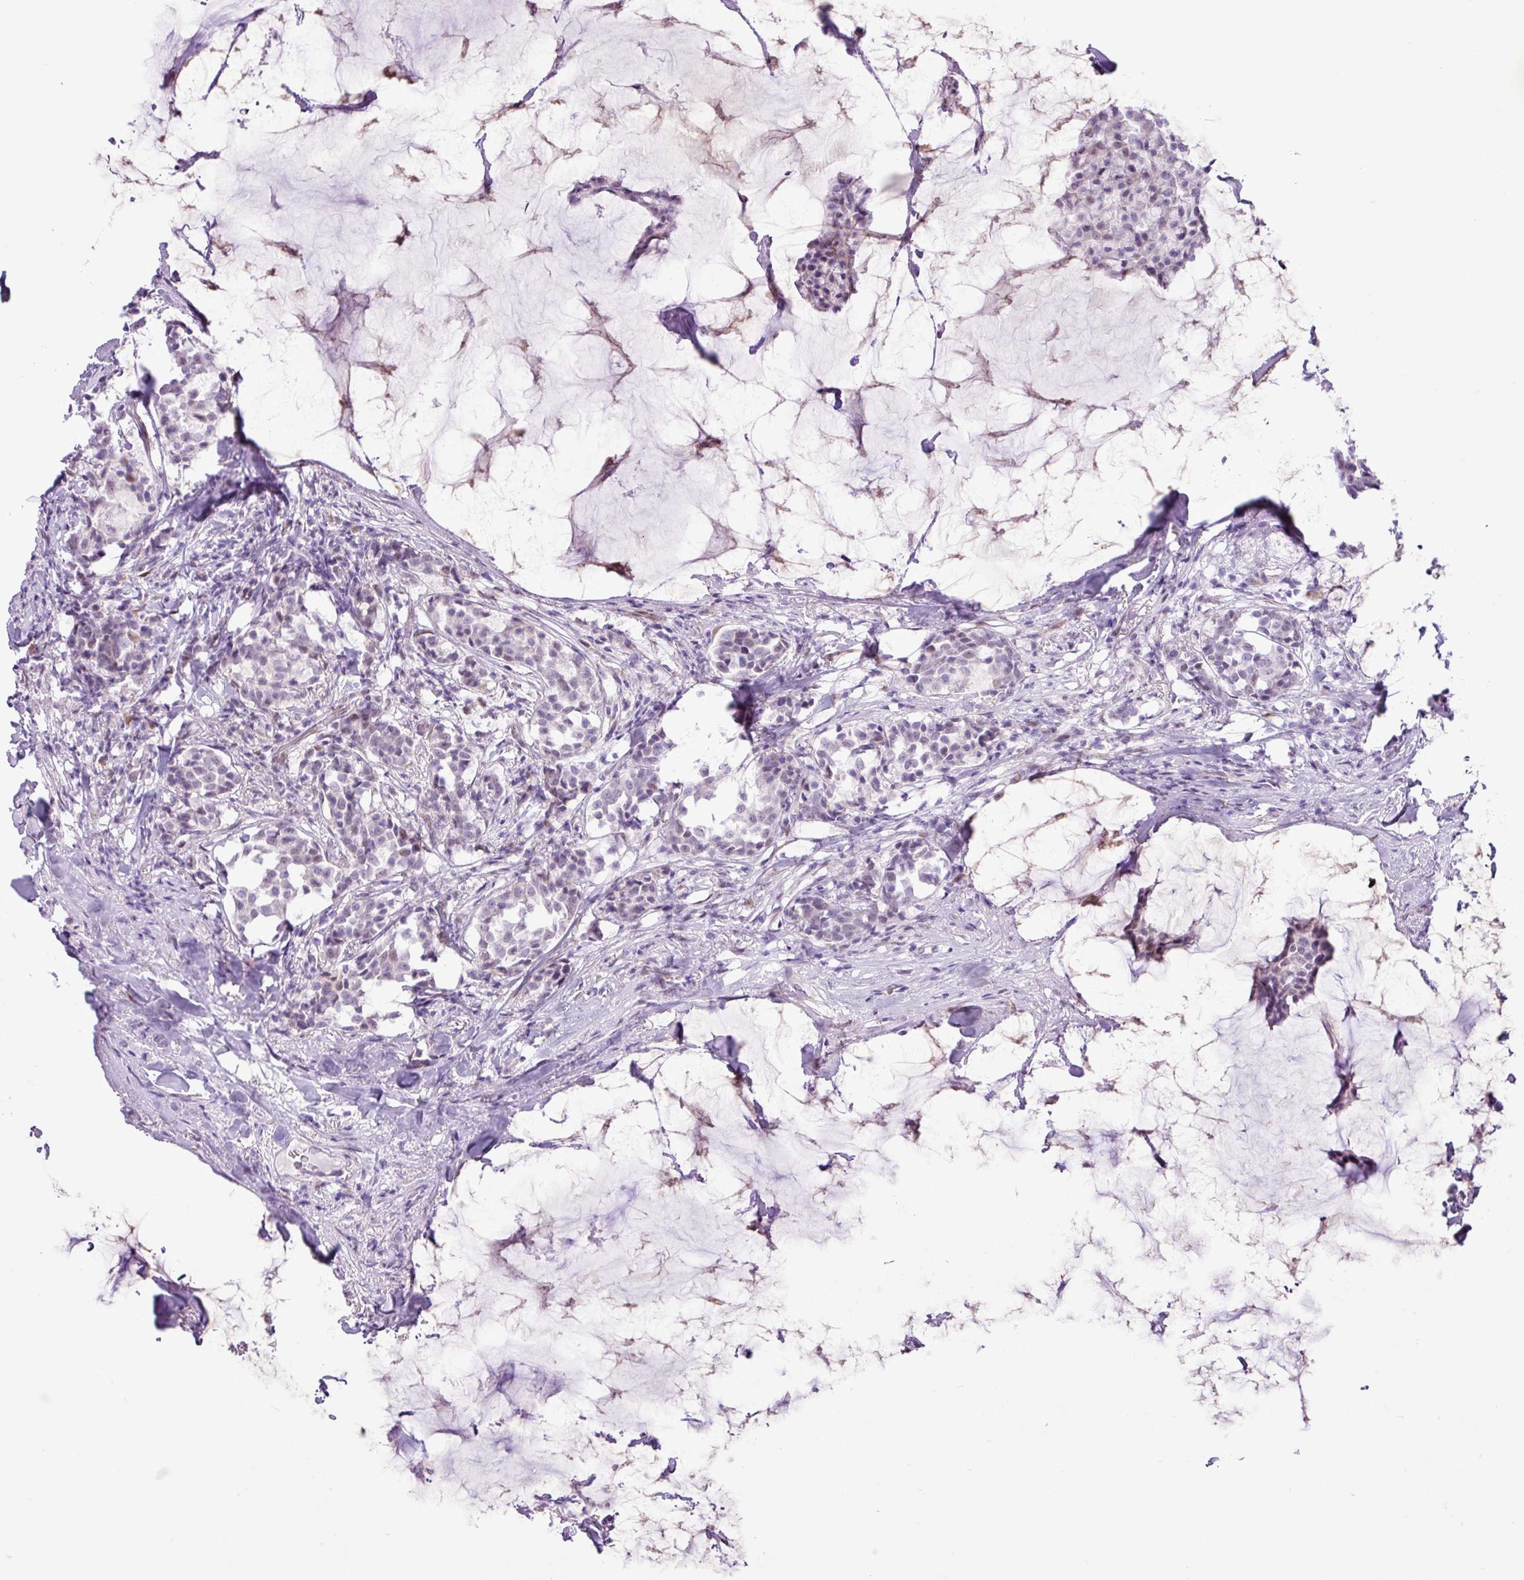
{"staining": {"intensity": "negative", "quantity": "none", "location": "none"}, "tissue": "breast cancer", "cell_type": "Tumor cells", "image_type": "cancer", "snomed": [{"axis": "morphology", "description": "Duct carcinoma"}, {"axis": "topography", "description": "Breast"}], "caption": "The histopathology image shows no significant positivity in tumor cells of breast cancer.", "gene": "ELOA2", "patient": {"sex": "female", "age": 93}}